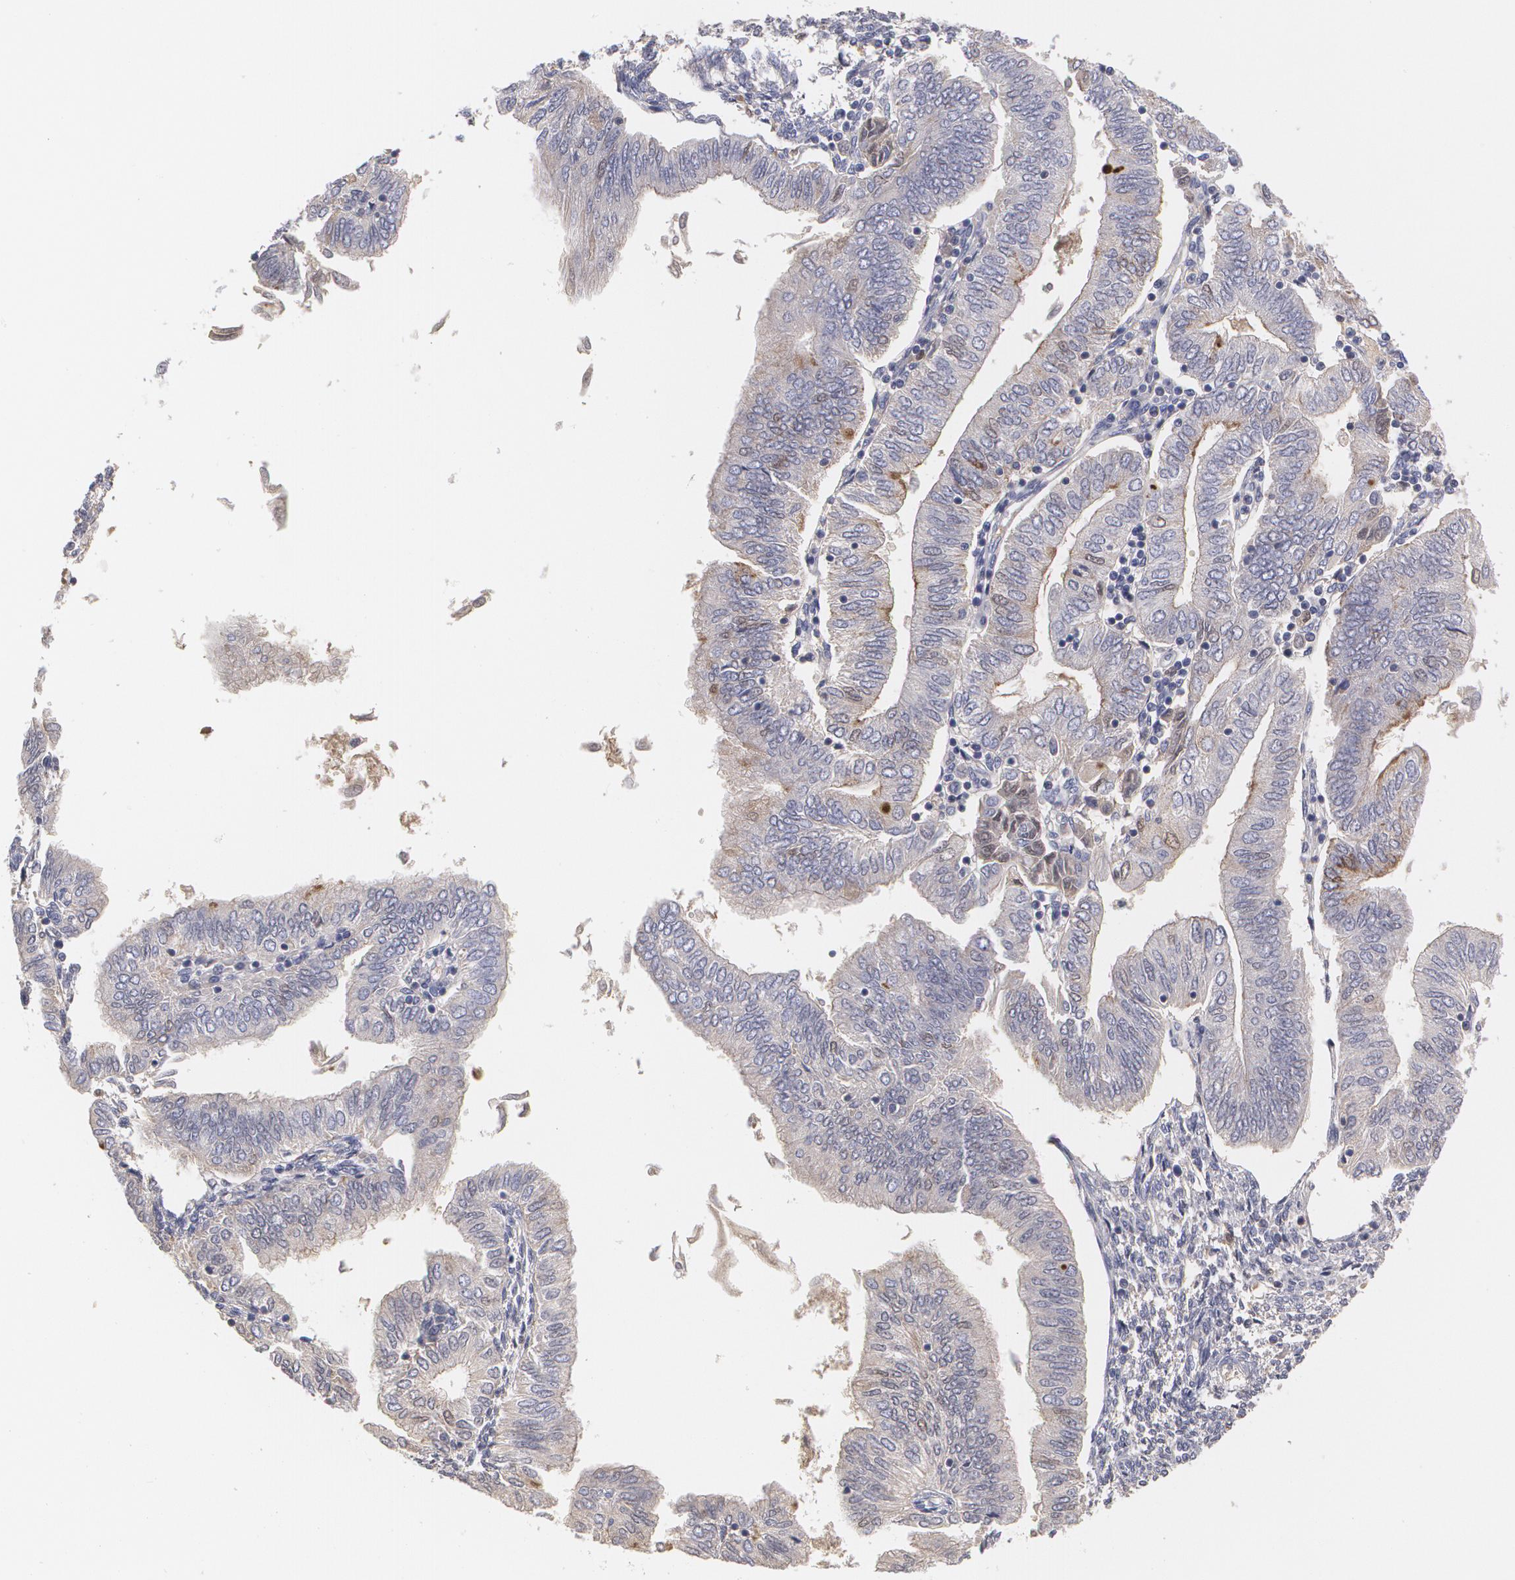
{"staining": {"intensity": "weak", "quantity": "25%-75%", "location": "cytoplasmic/membranous"}, "tissue": "endometrial cancer", "cell_type": "Tumor cells", "image_type": "cancer", "snomed": [{"axis": "morphology", "description": "Adenocarcinoma, NOS"}, {"axis": "topography", "description": "Endometrium"}], "caption": "IHC of human adenocarcinoma (endometrial) demonstrates low levels of weak cytoplasmic/membranous expression in about 25%-75% of tumor cells.", "gene": "SERPINA1", "patient": {"sex": "female", "age": 51}}